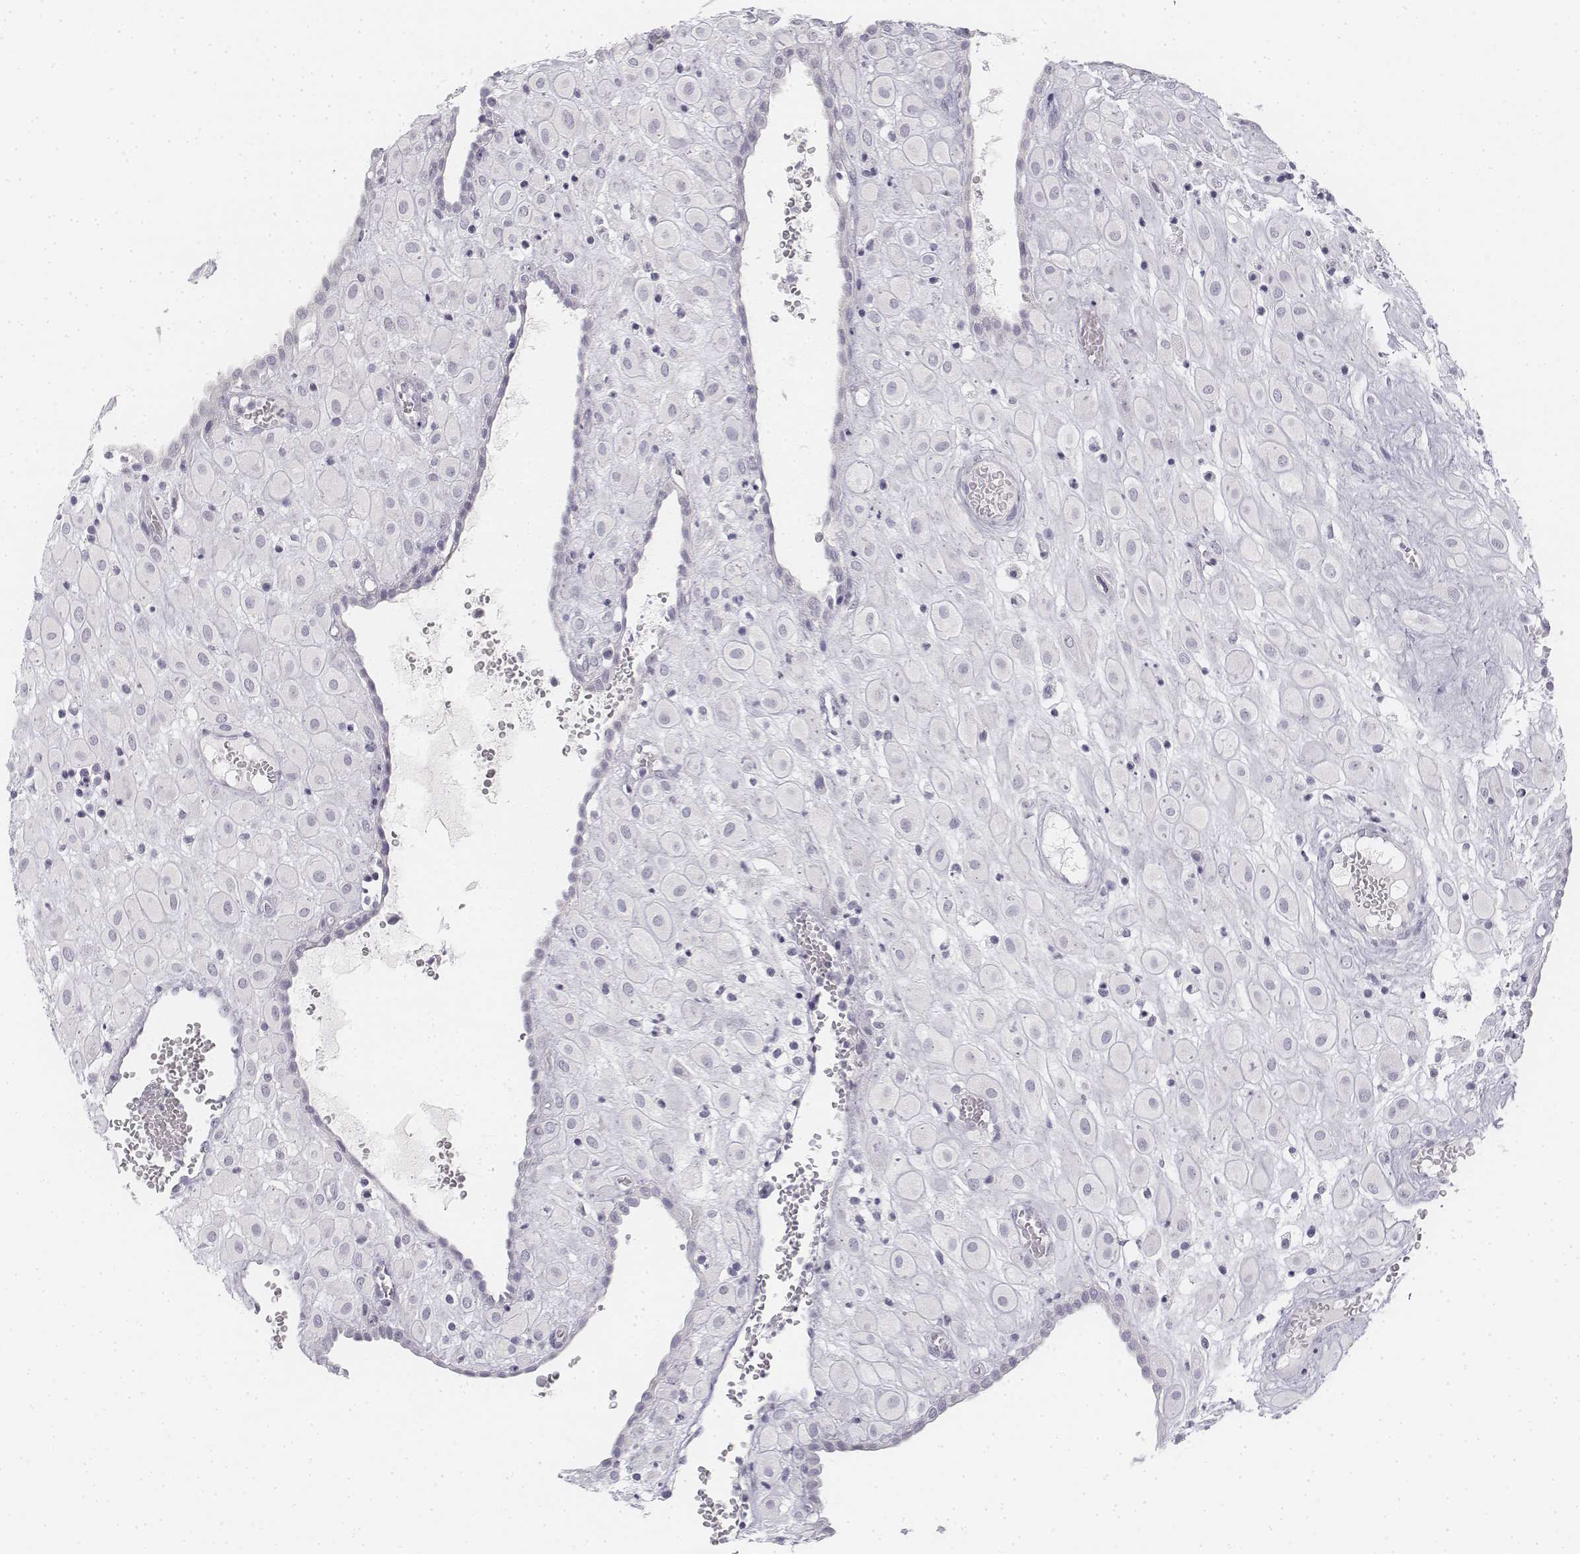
{"staining": {"intensity": "negative", "quantity": "none", "location": "none"}, "tissue": "placenta", "cell_type": "Decidual cells", "image_type": "normal", "snomed": [{"axis": "morphology", "description": "Normal tissue, NOS"}, {"axis": "topography", "description": "Placenta"}], "caption": "A high-resolution micrograph shows immunohistochemistry staining of normal placenta, which exhibits no significant expression in decidual cells. Nuclei are stained in blue.", "gene": "KRT25", "patient": {"sex": "female", "age": 24}}